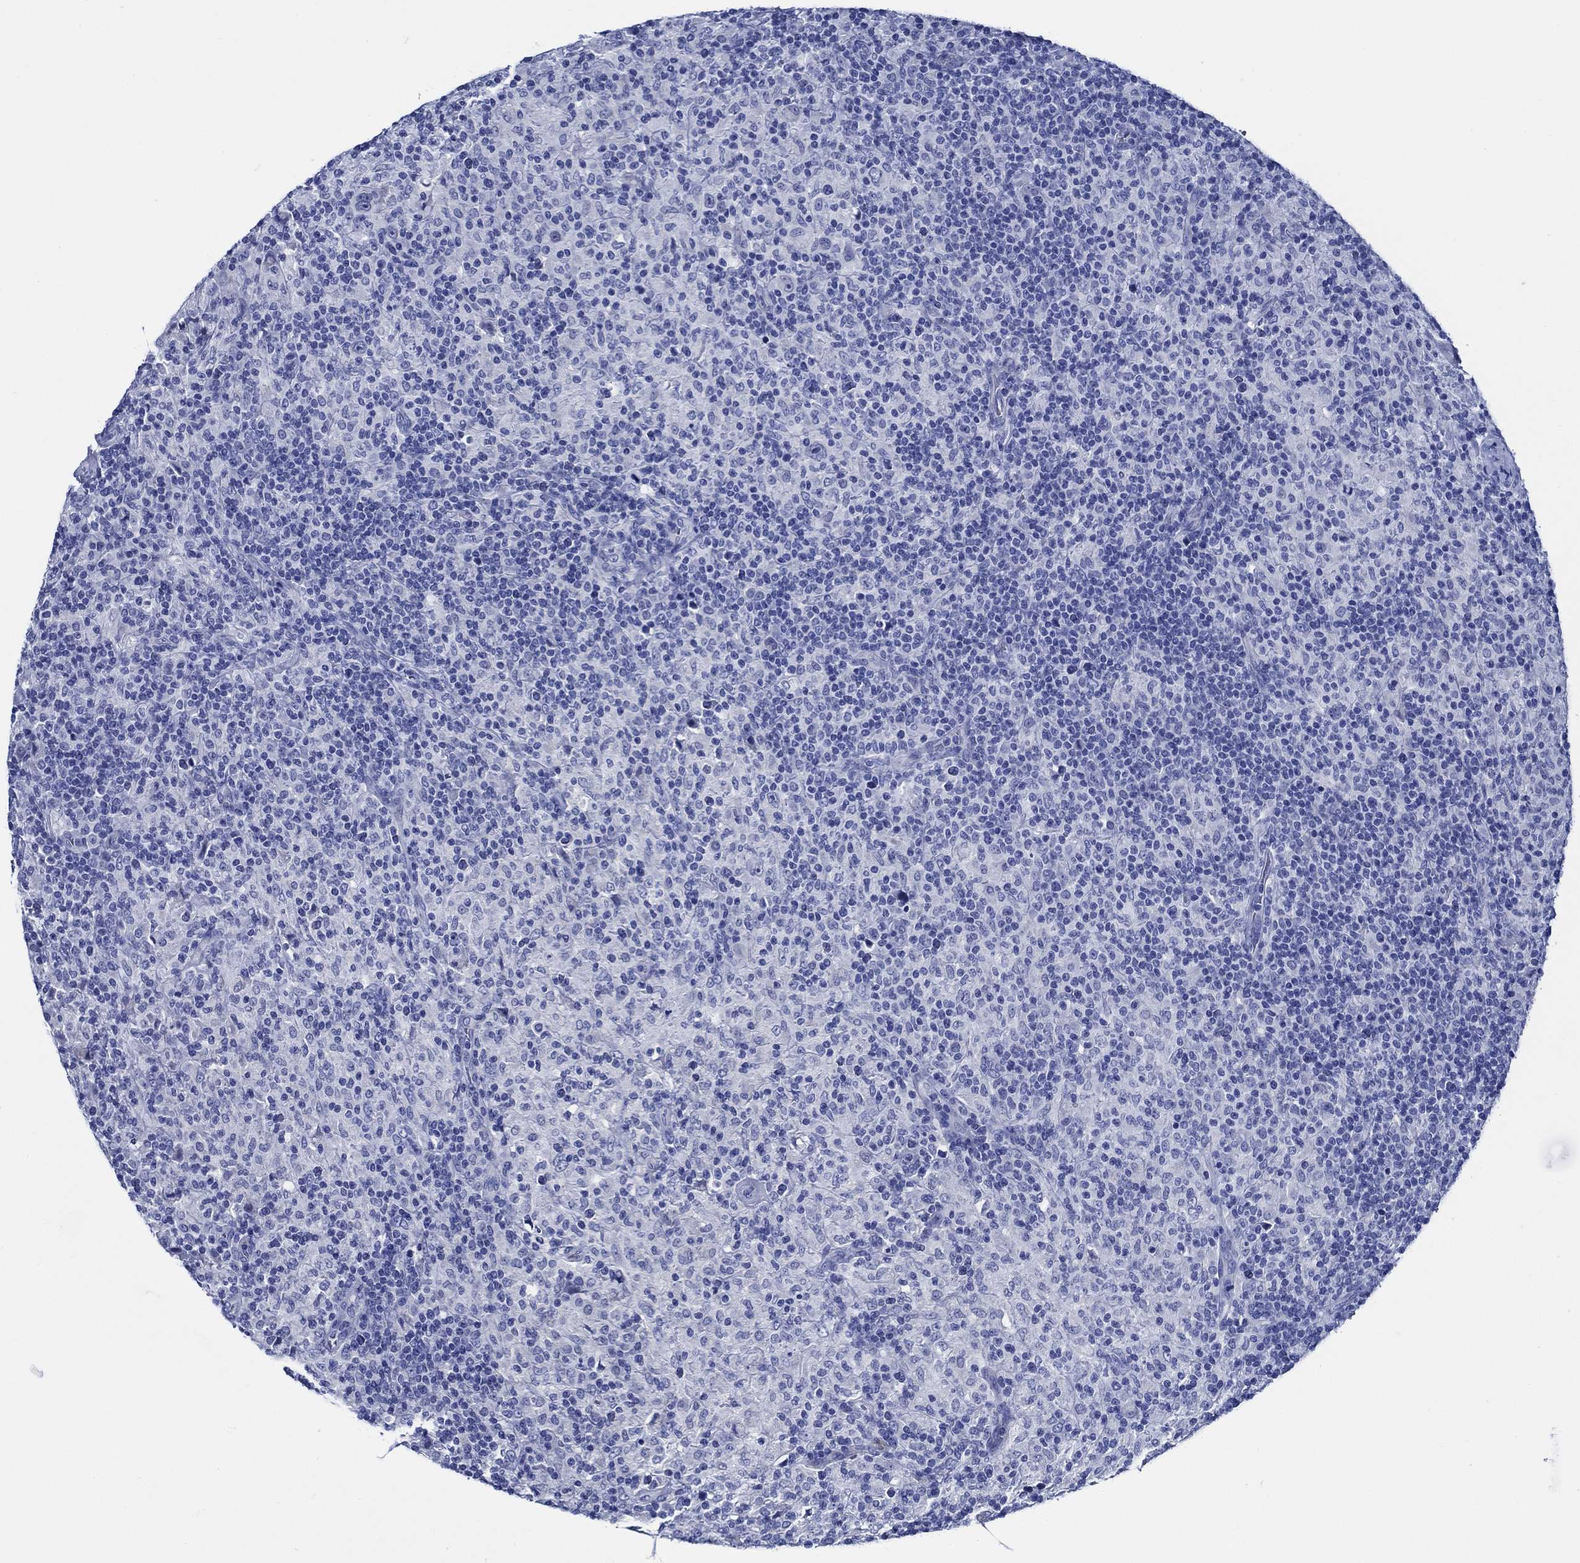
{"staining": {"intensity": "negative", "quantity": "none", "location": "none"}, "tissue": "lymphoma", "cell_type": "Tumor cells", "image_type": "cancer", "snomed": [{"axis": "morphology", "description": "Hodgkin's disease, NOS"}, {"axis": "topography", "description": "Lymph node"}], "caption": "IHC image of neoplastic tissue: human Hodgkin's disease stained with DAB (3,3'-diaminobenzidine) exhibits no significant protein positivity in tumor cells.", "gene": "WDR62", "patient": {"sex": "male", "age": 70}}